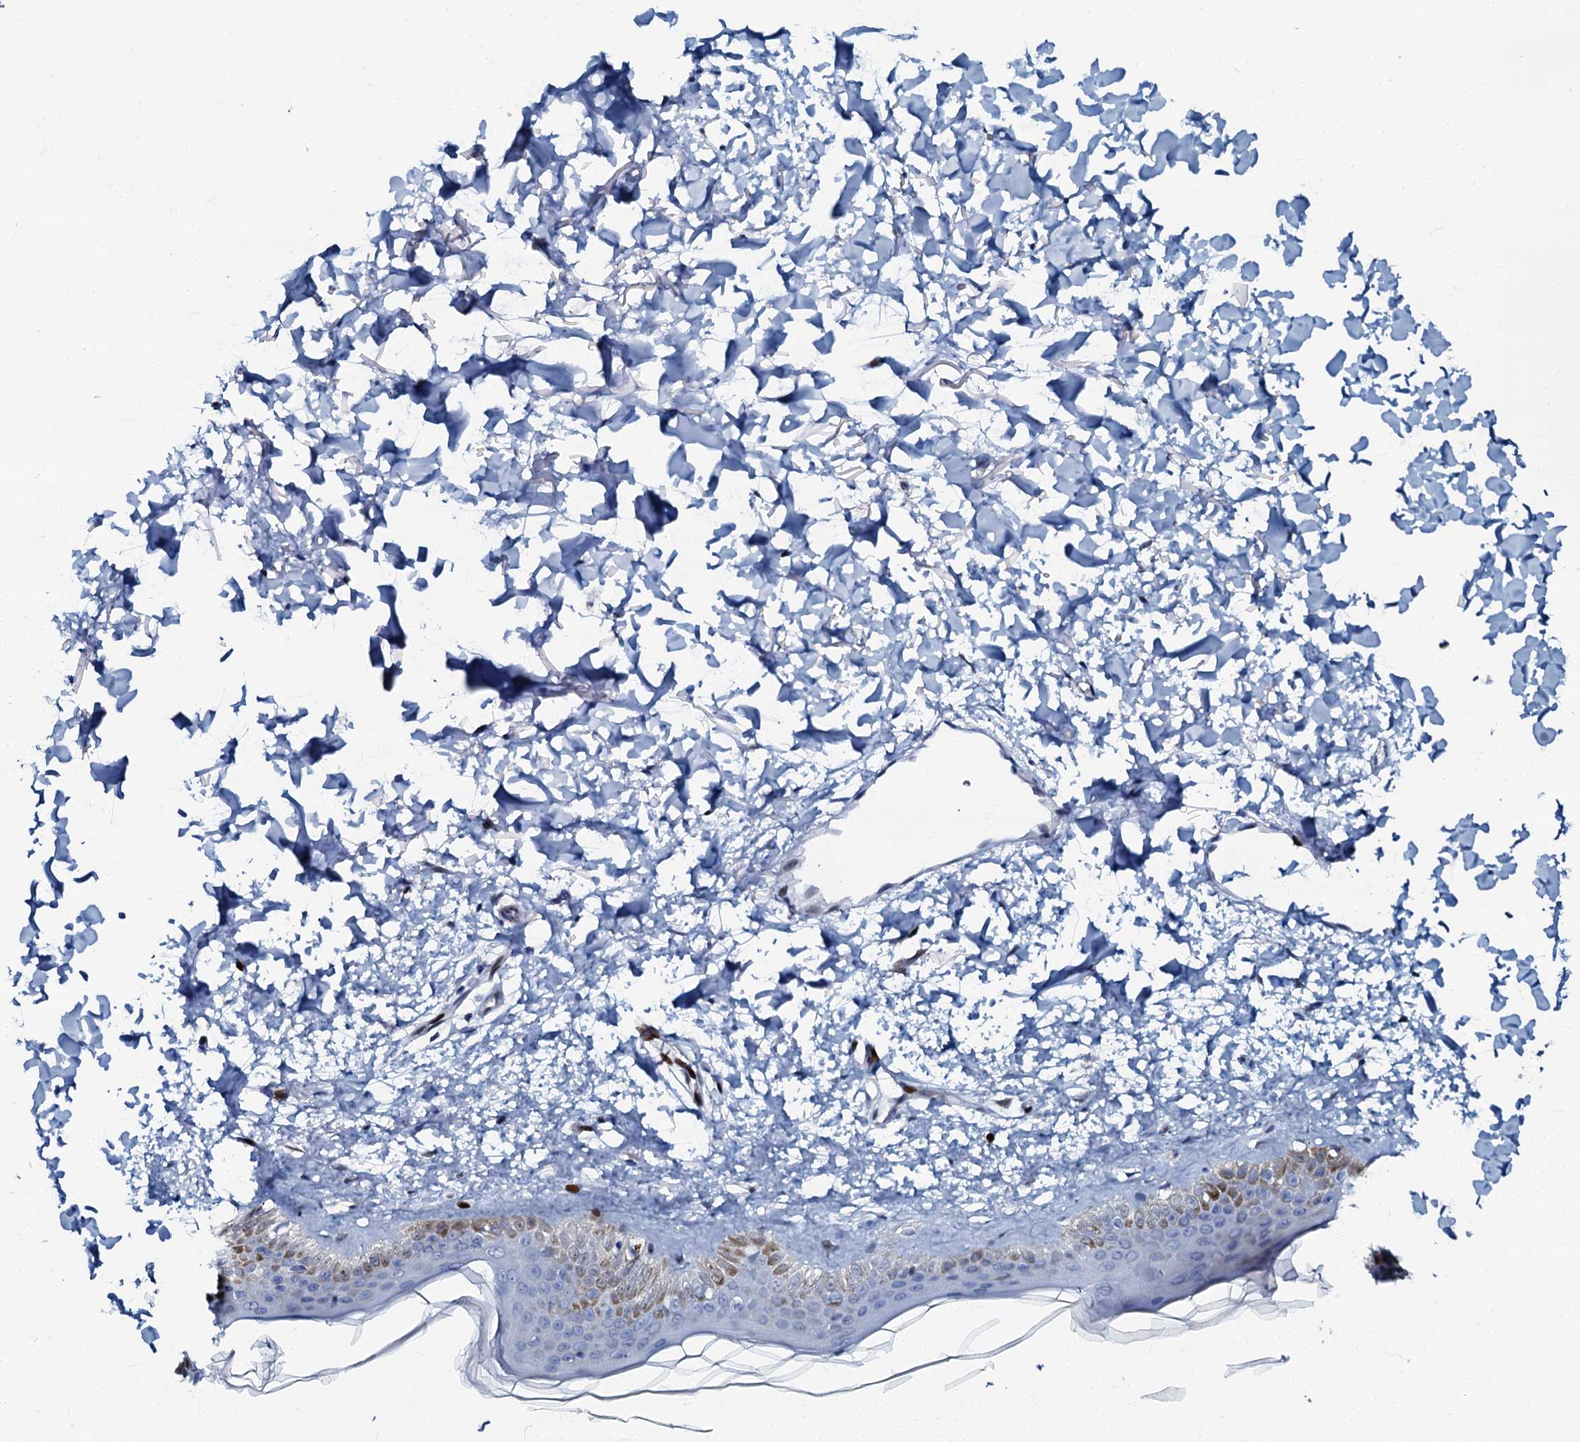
{"staining": {"intensity": "negative", "quantity": "none", "location": "none"}, "tissue": "skin", "cell_type": "Fibroblasts", "image_type": "normal", "snomed": [{"axis": "morphology", "description": "Normal tissue, NOS"}, {"axis": "topography", "description": "Skin"}], "caption": "High power microscopy image of an immunohistochemistry (IHC) histopathology image of unremarkable skin, revealing no significant expression in fibroblasts. Nuclei are stained in blue.", "gene": "MFSD5", "patient": {"sex": "female", "age": 58}}